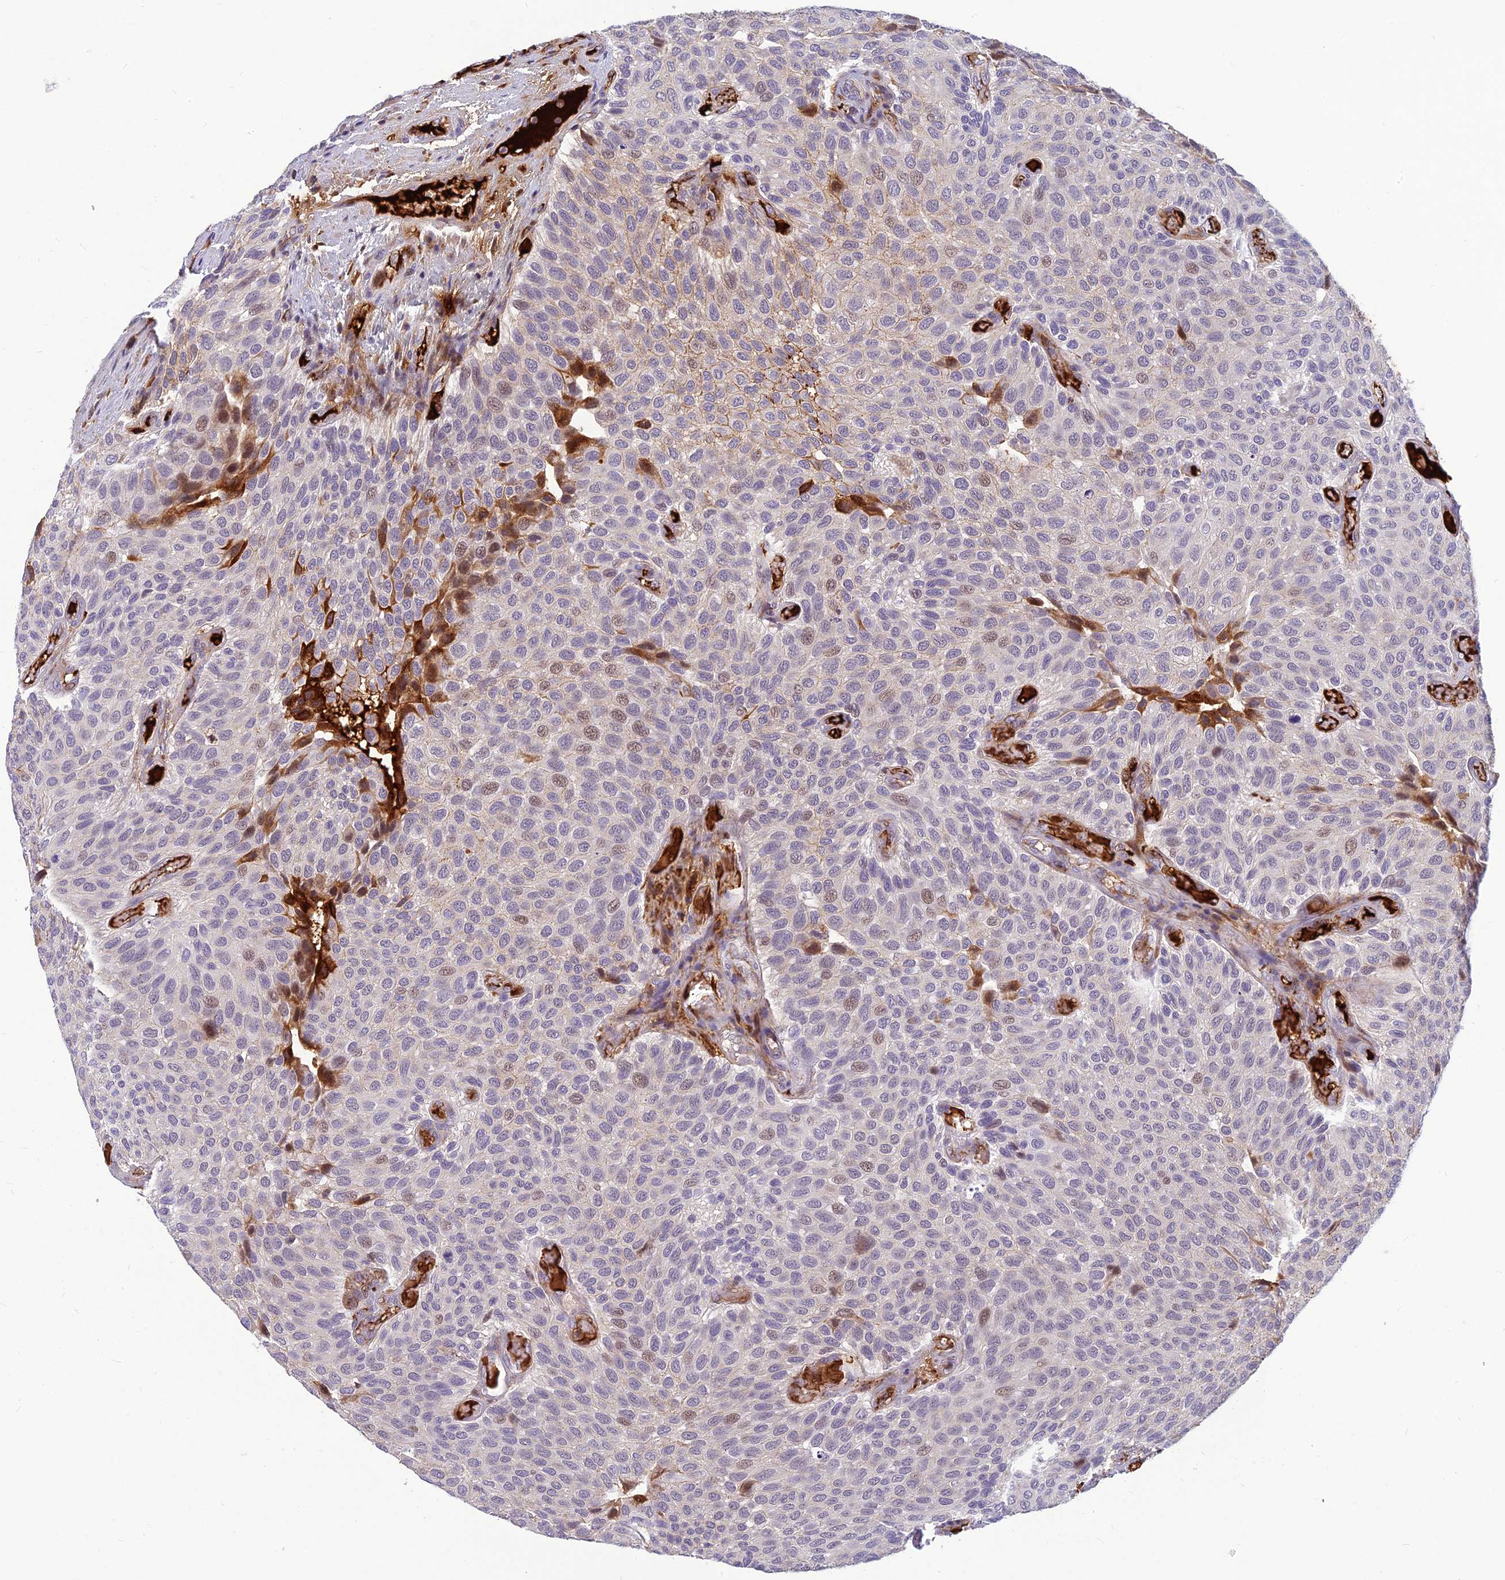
{"staining": {"intensity": "moderate", "quantity": "<25%", "location": "cytoplasmic/membranous,nuclear"}, "tissue": "urothelial cancer", "cell_type": "Tumor cells", "image_type": "cancer", "snomed": [{"axis": "morphology", "description": "Urothelial carcinoma, Low grade"}, {"axis": "topography", "description": "Urinary bladder"}], "caption": "IHC of low-grade urothelial carcinoma exhibits low levels of moderate cytoplasmic/membranous and nuclear staining in approximately <25% of tumor cells. The staining was performed using DAB (3,3'-diaminobenzidine) to visualize the protein expression in brown, while the nuclei were stained in blue with hematoxylin (Magnification: 20x).", "gene": "CLEC11A", "patient": {"sex": "male", "age": 89}}